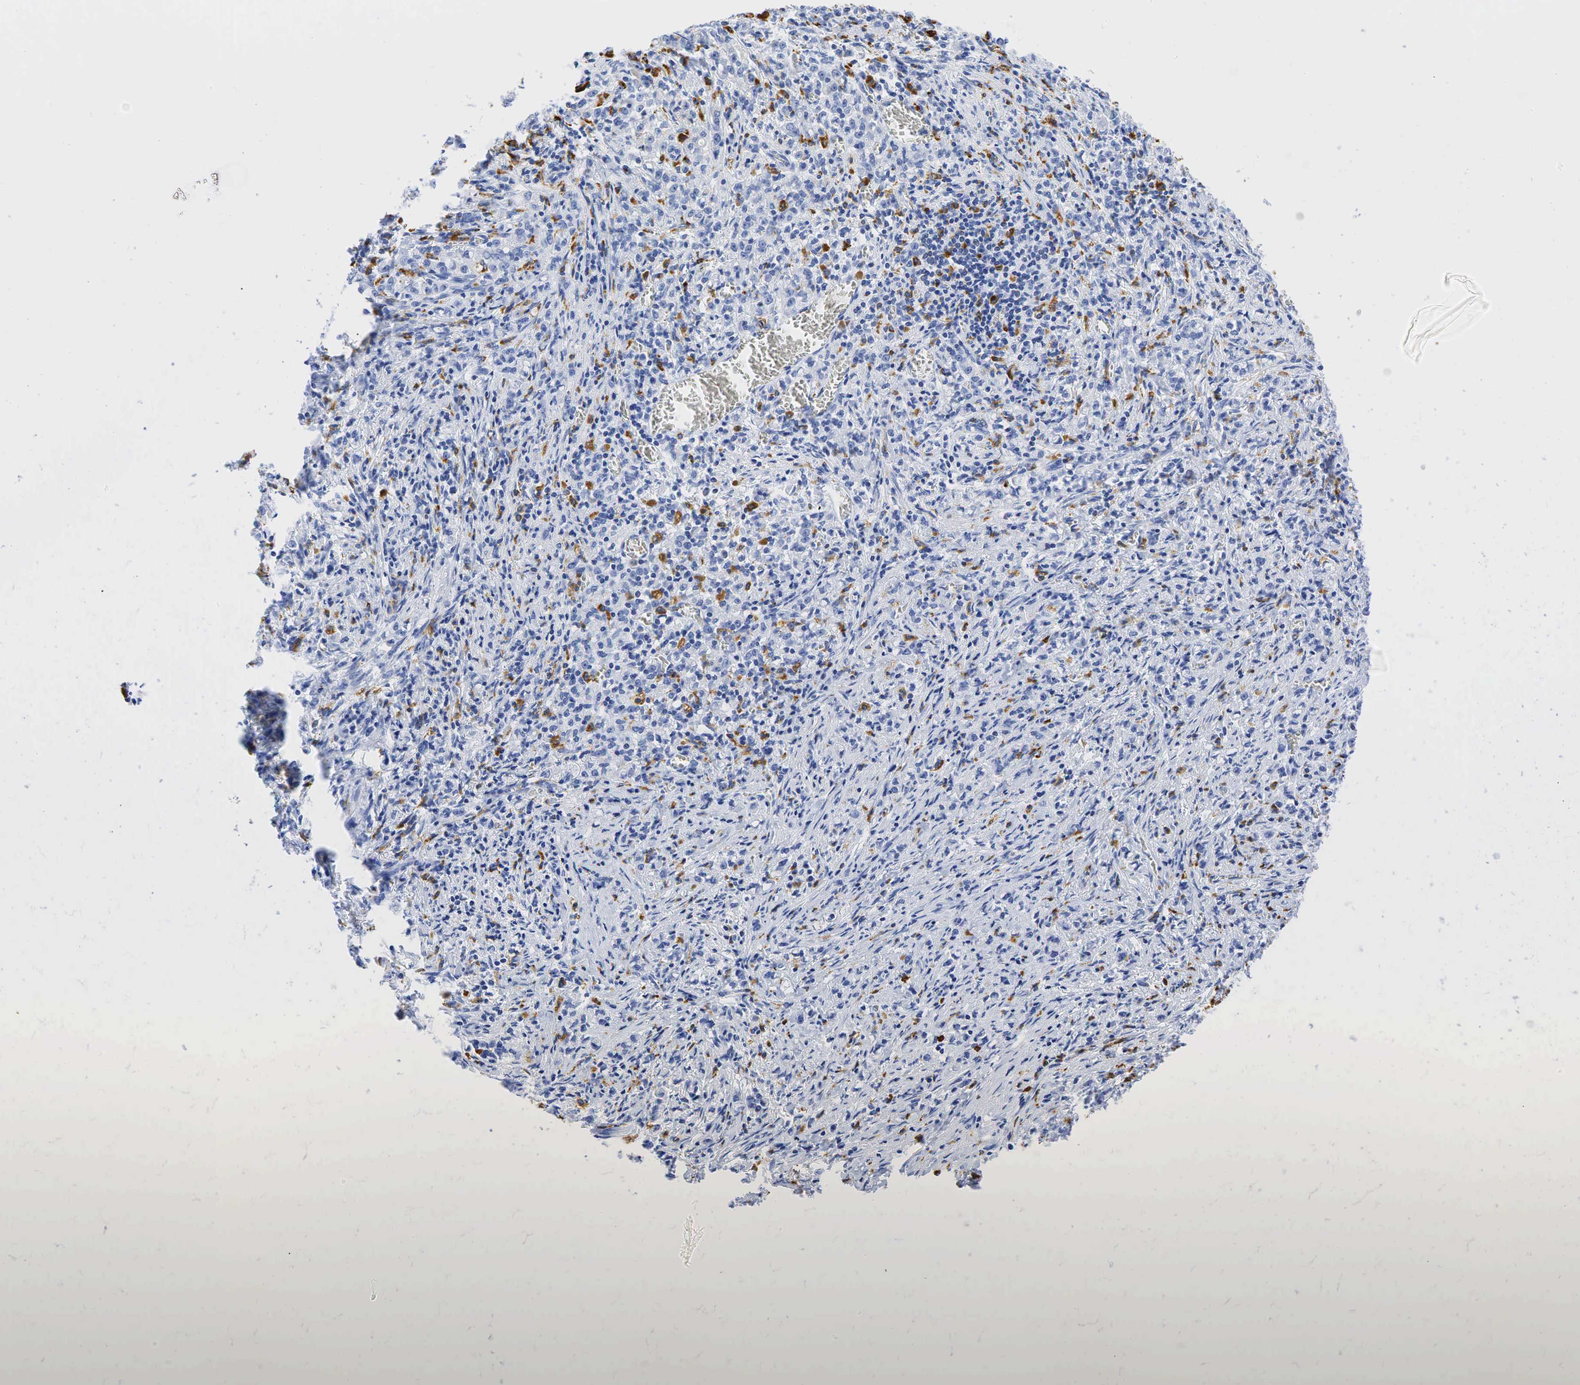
{"staining": {"intensity": "weak", "quantity": "<25%", "location": "nuclear"}, "tissue": "stomach cancer", "cell_type": "Tumor cells", "image_type": "cancer", "snomed": [{"axis": "morphology", "description": "Adenocarcinoma, NOS"}, {"axis": "topography", "description": "Stomach"}], "caption": "Immunohistochemical staining of human adenocarcinoma (stomach) reveals no significant positivity in tumor cells. The staining is performed using DAB brown chromogen with nuclei counter-stained in using hematoxylin.", "gene": "CD68", "patient": {"sex": "male", "age": 72}}